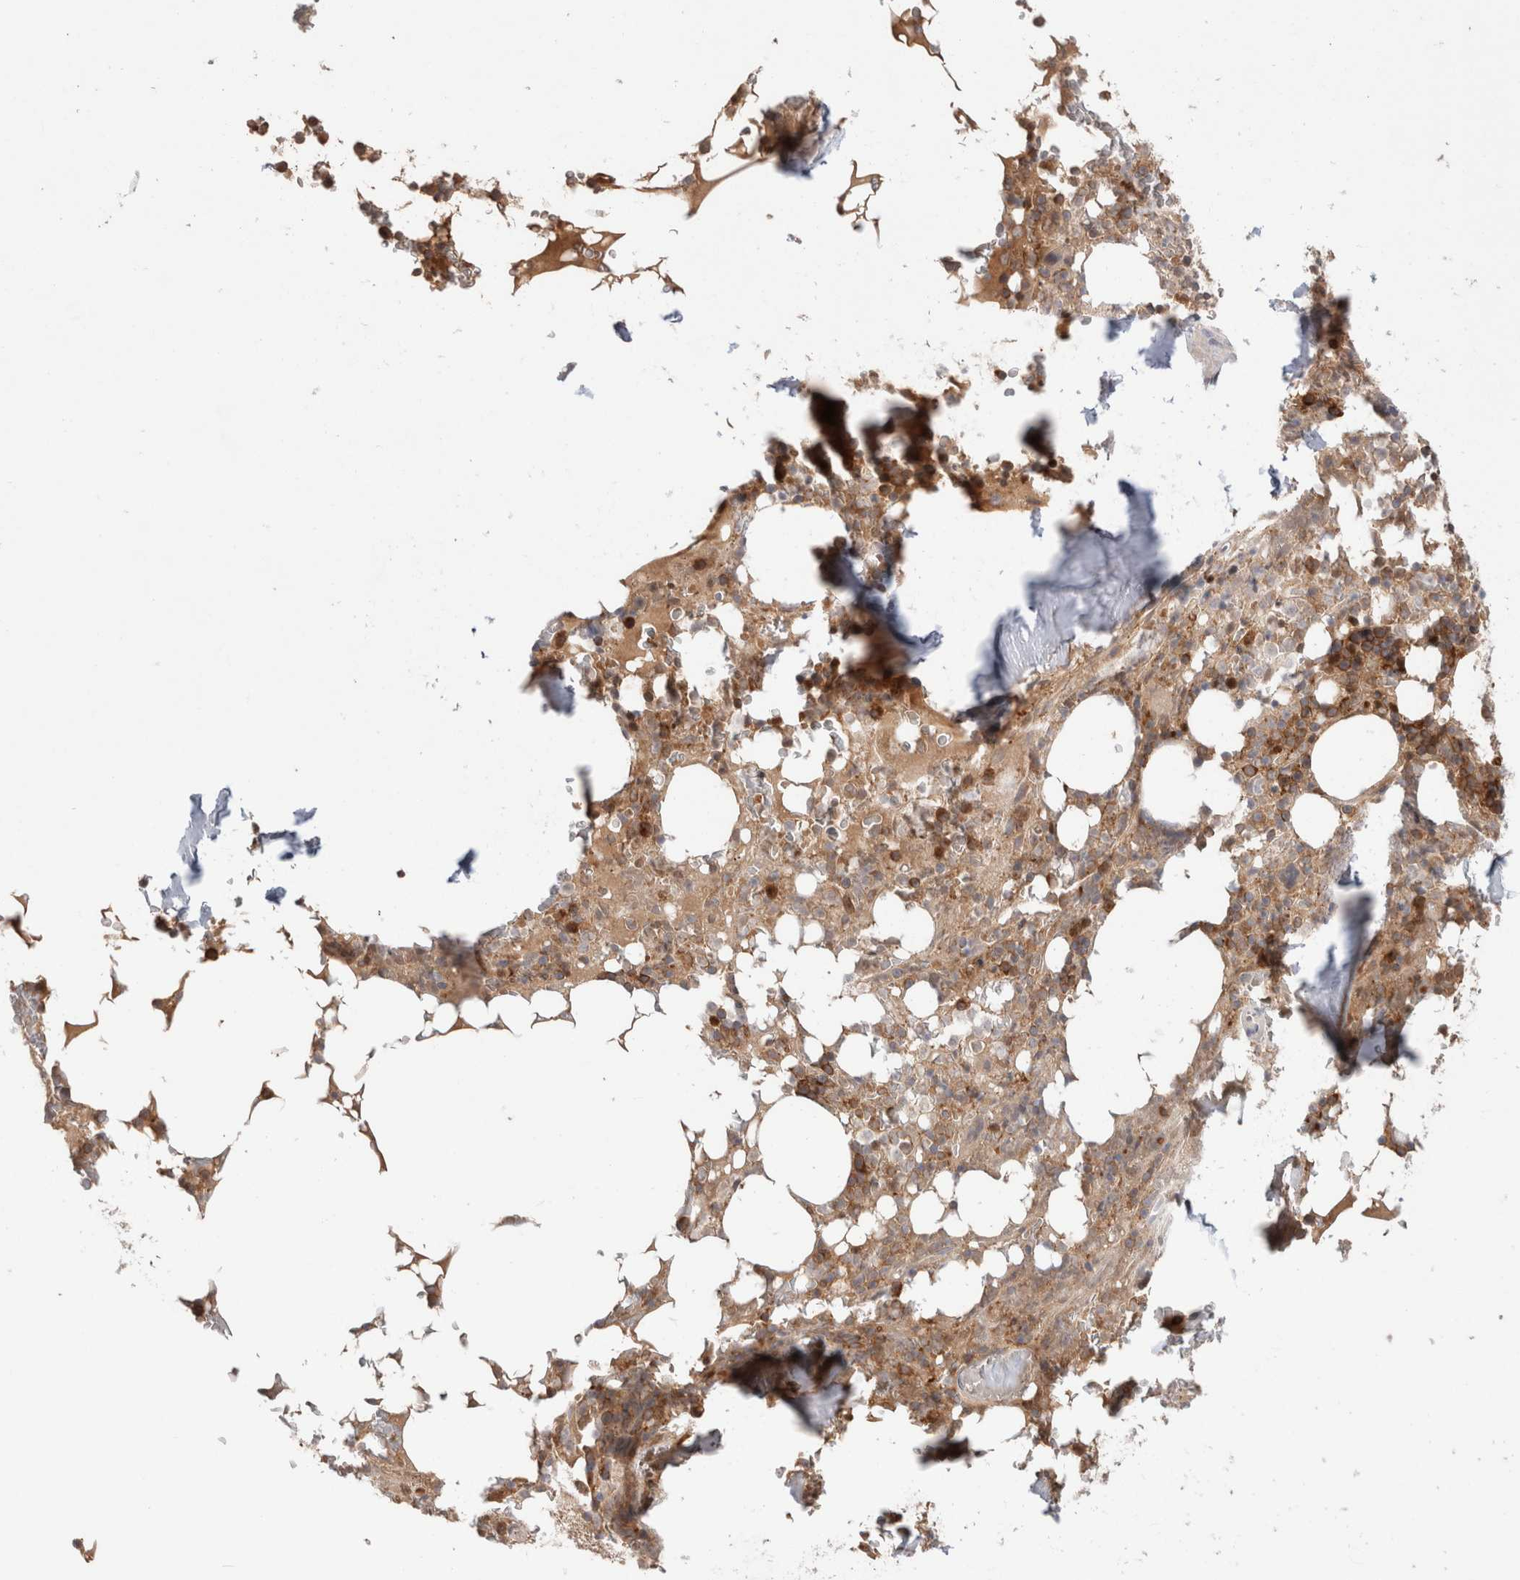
{"staining": {"intensity": "strong", "quantity": "<25%", "location": "cytoplasmic/membranous,nuclear"}, "tissue": "bone marrow", "cell_type": "Hematopoietic cells", "image_type": "normal", "snomed": [{"axis": "morphology", "description": "Normal tissue, NOS"}, {"axis": "topography", "description": "Bone marrow"}], "caption": "Brown immunohistochemical staining in unremarkable bone marrow exhibits strong cytoplasmic/membranous,nuclear positivity in approximately <25% of hematopoietic cells. Immunohistochemistry (ihc) stains the protein of interest in brown and the nuclei are stained blue.", "gene": "KLHL14", "patient": {"sex": "male", "age": 58}}